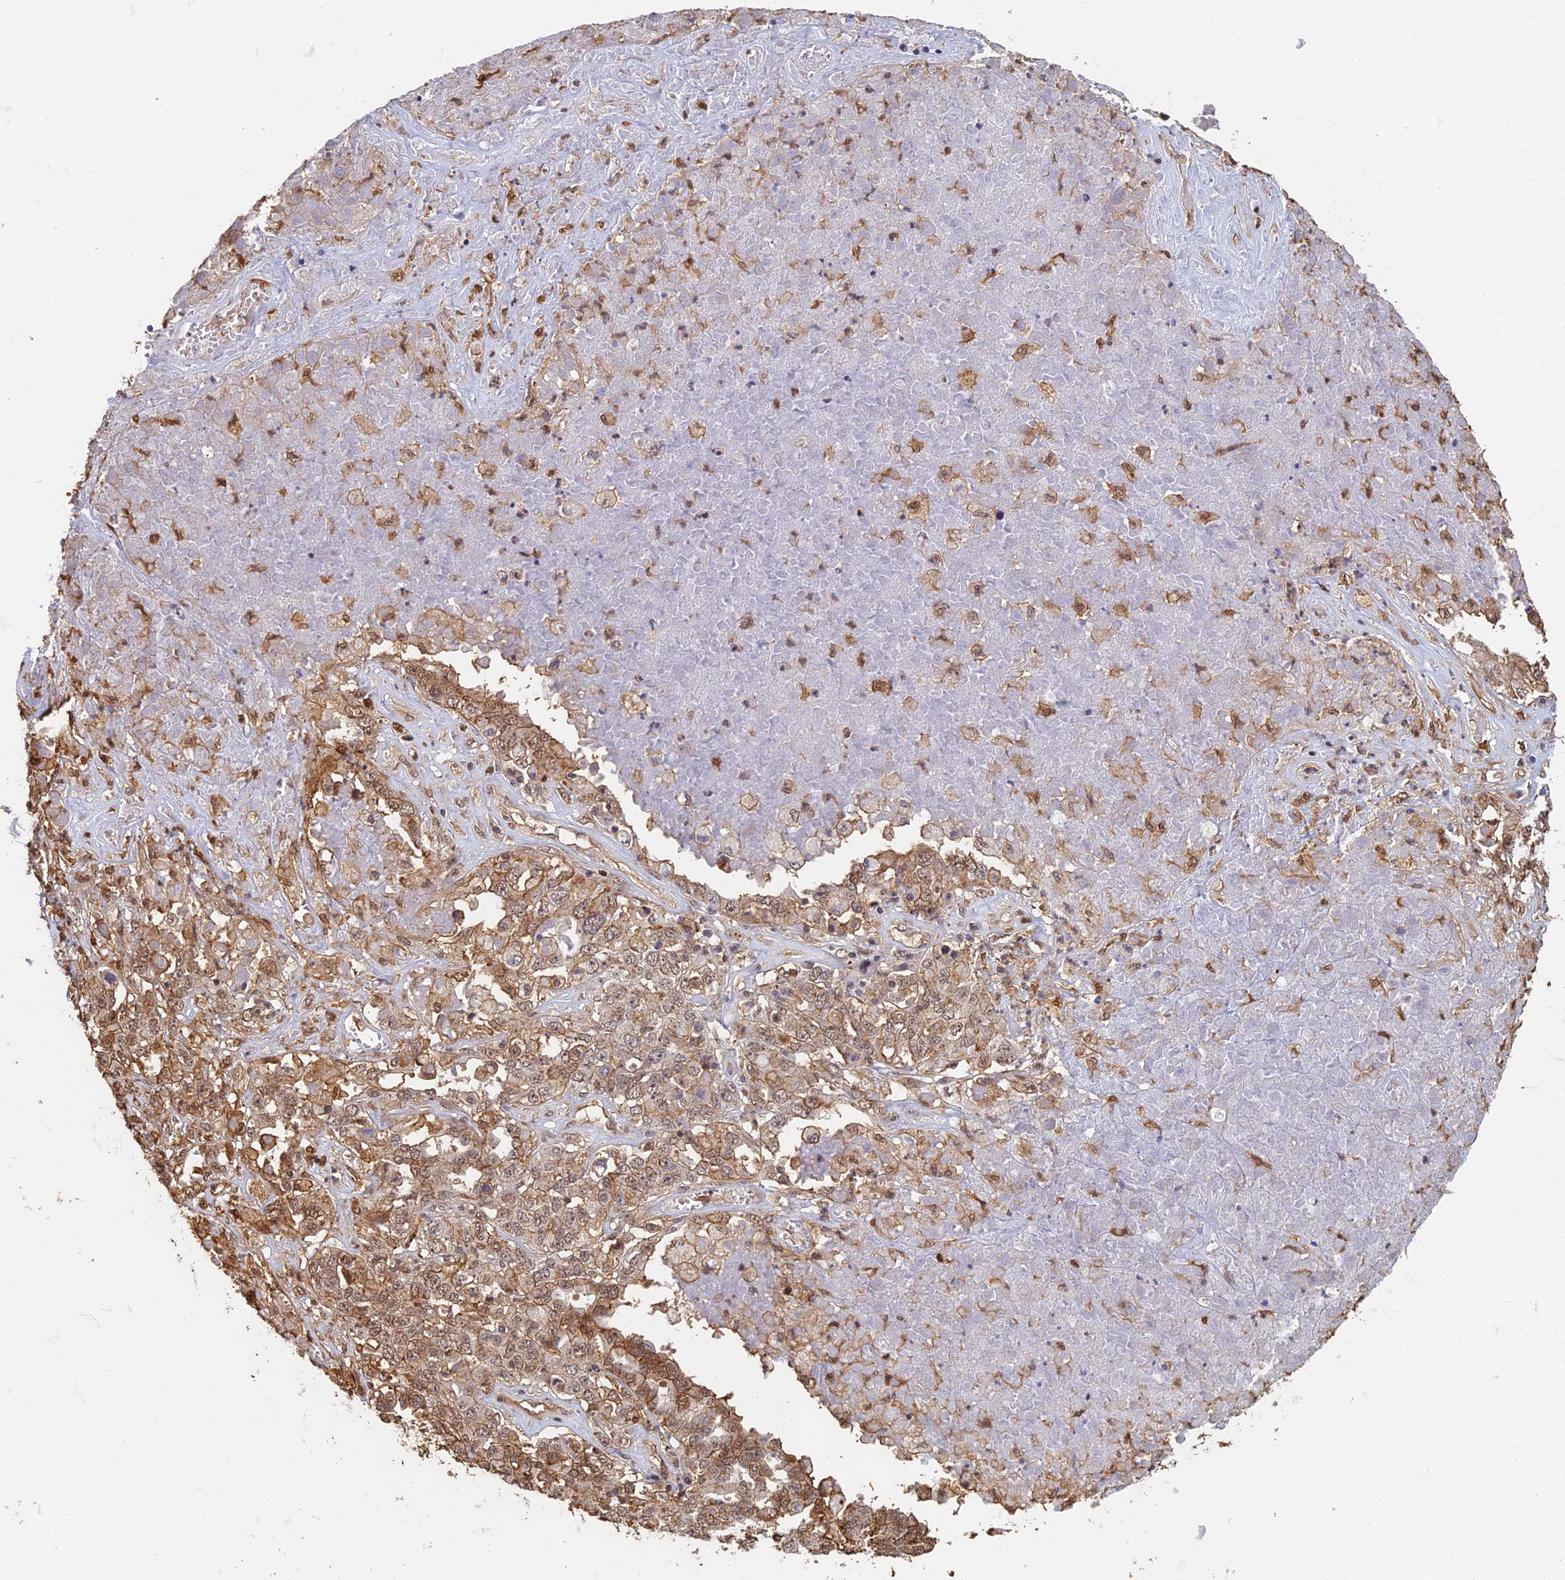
{"staining": {"intensity": "moderate", "quantity": "25%-75%", "location": "cytoplasmic/membranous"}, "tissue": "ovarian cancer", "cell_type": "Tumor cells", "image_type": "cancer", "snomed": [{"axis": "morphology", "description": "Carcinoma, endometroid"}, {"axis": "topography", "description": "Ovary"}], "caption": "This is an image of IHC staining of ovarian cancer (endometroid carcinoma), which shows moderate expression in the cytoplasmic/membranous of tumor cells.", "gene": "LRRN3", "patient": {"sex": "female", "age": 62}}